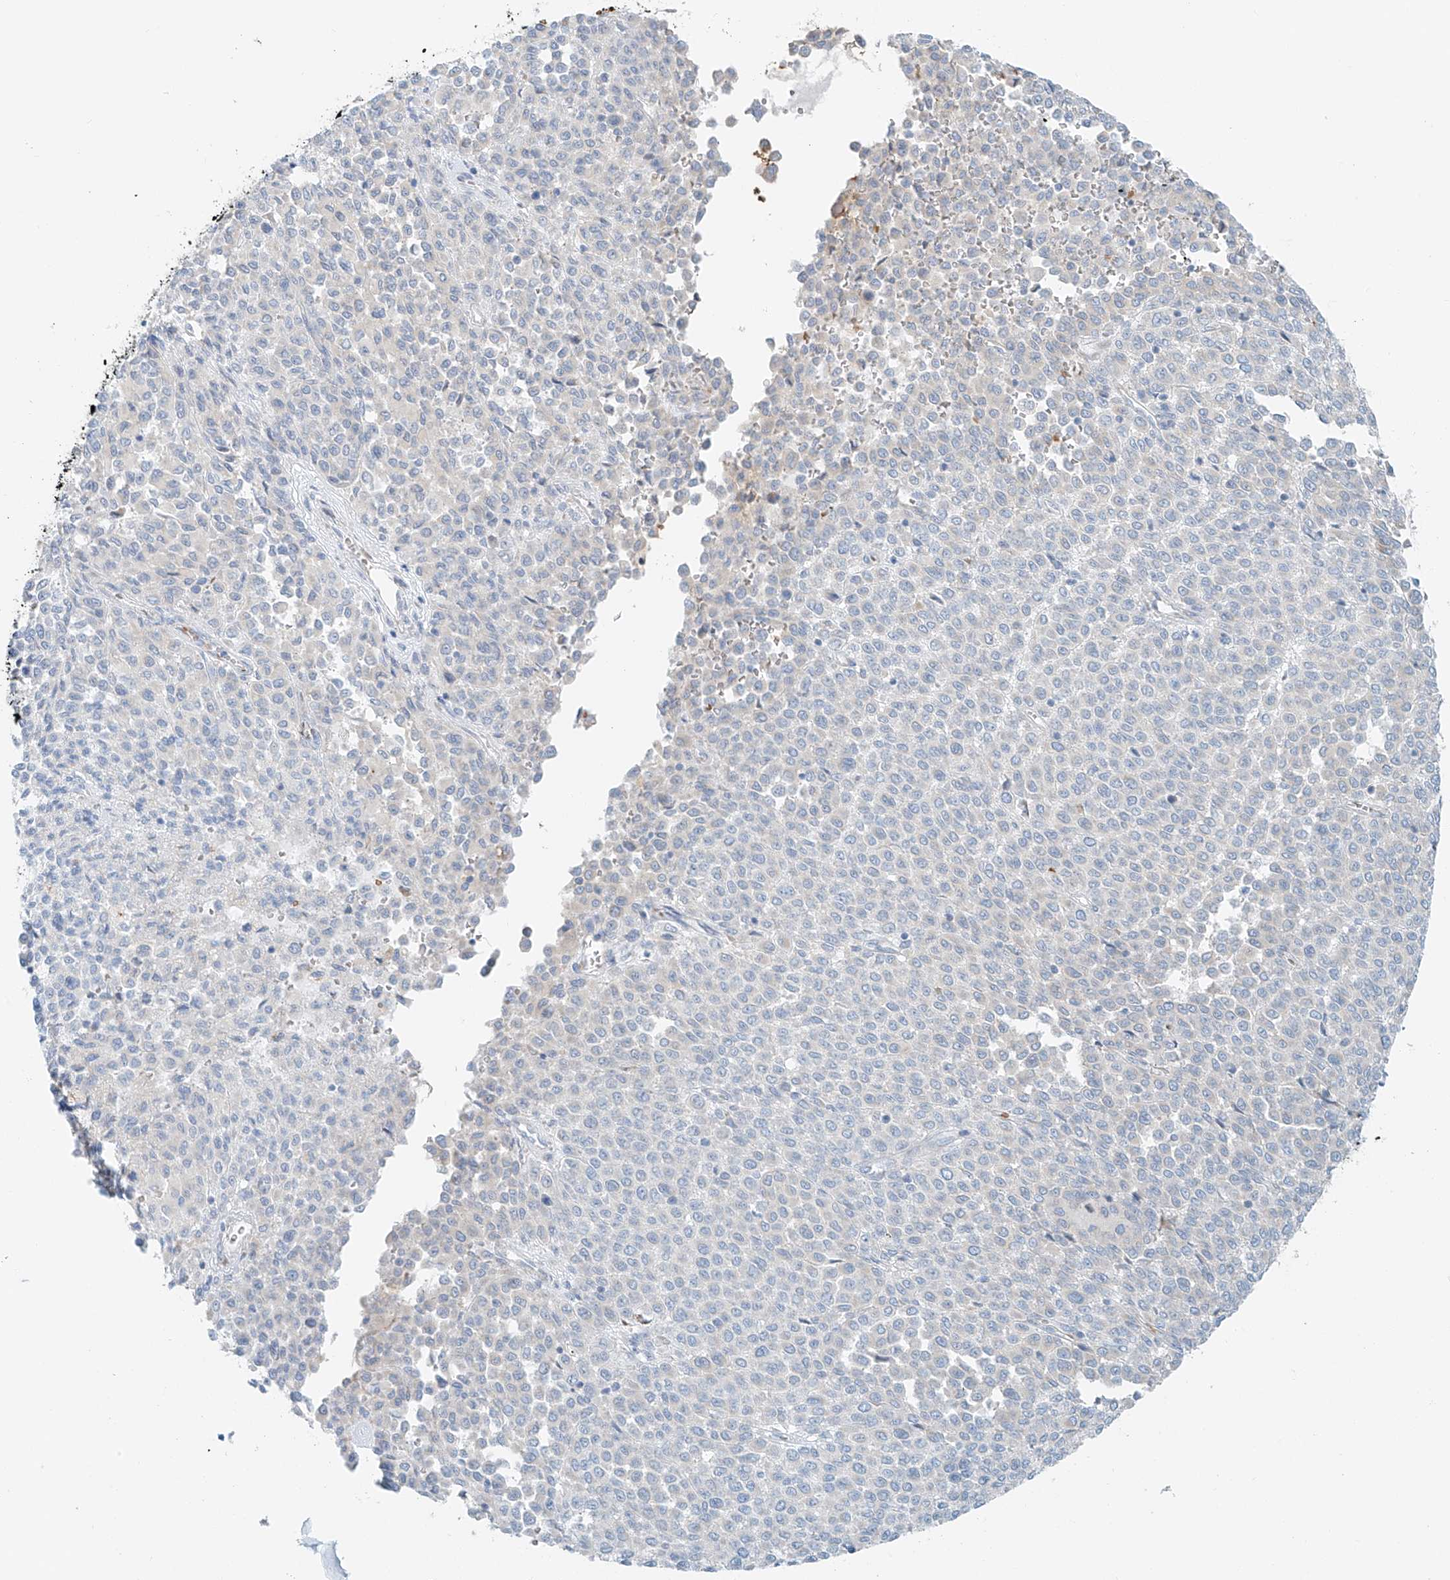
{"staining": {"intensity": "weak", "quantity": "<25%", "location": "cytoplasmic/membranous"}, "tissue": "melanoma", "cell_type": "Tumor cells", "image_type": "cancer", "snomed": [{"axis": "morphology", "description": "Malignant melanoma, Metastatic site"}, {"axis": "topography", "description": "Pancreas"}], "caption": "An immunohistochemistry (IHC) histopathology image of malignant melanoma (metastatic site) is shown. There is no staining in tumor cells of malignant melanoma (metastatic site). (DAB (3,3'-diaminobenzidine) IHC with hematoxylin counter stain).", "gene": "EIPR1", "patient": {"sex": "female", "age": 30}}